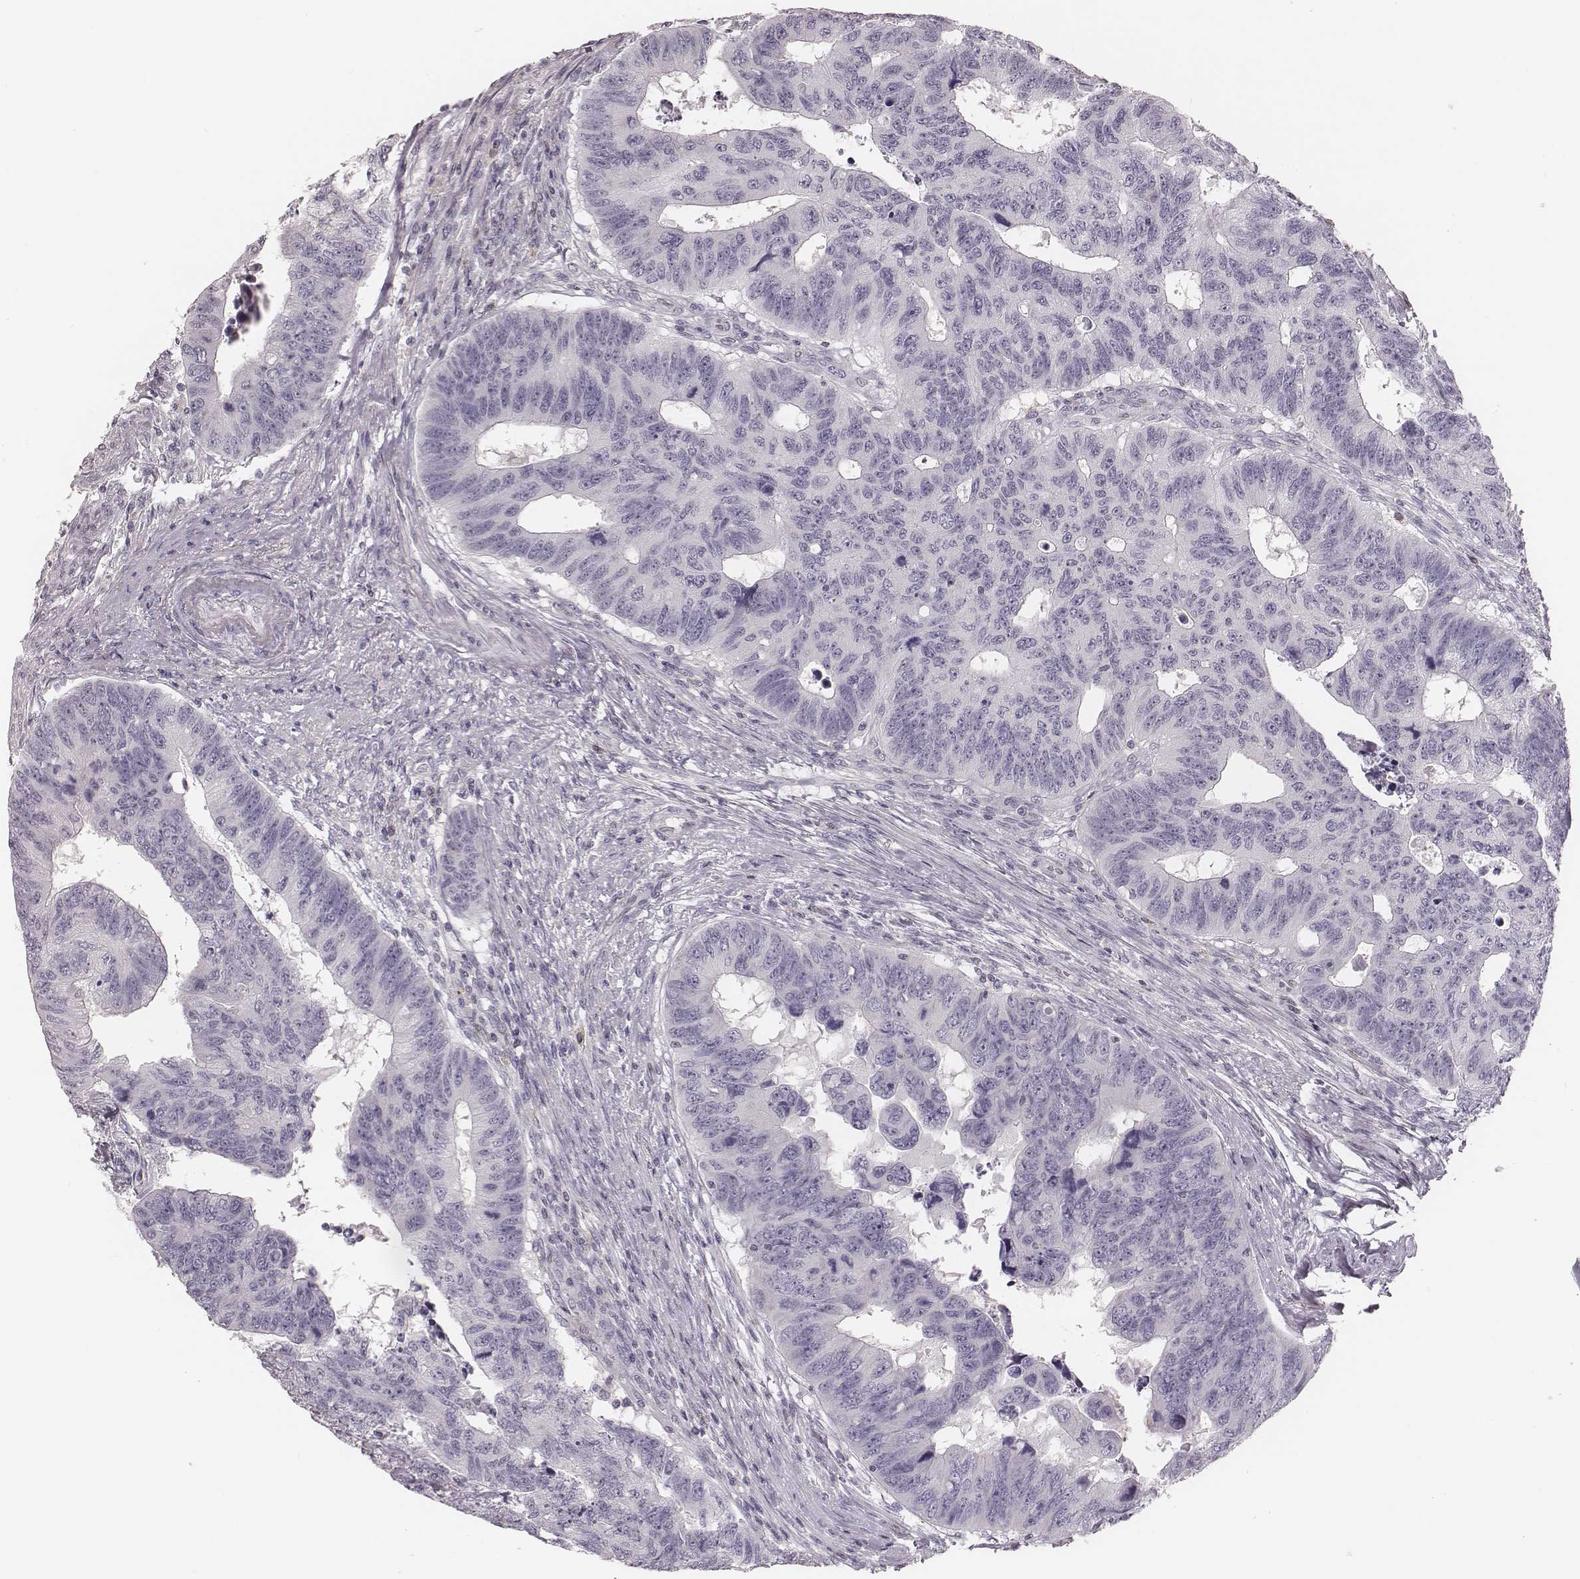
{"staining": {"intensity": "negative", "quantity": "none", "location": "none"}, "tissue": "colorectal cancer", "cell_type": "Tumor cells", "image_type": "cancer", "snomed": [{"axis": "morphology", "description": "Adenocarcinoma, NOS"}, {"axis": "topography", "description": "Rectum"}], "caption": "This is an immunohistochemistry micrograph of human colorectal cancer. There is no positivity in tumor cells.", "gene": "MSX1", "patient": {"sex": "female", "age": 85}}